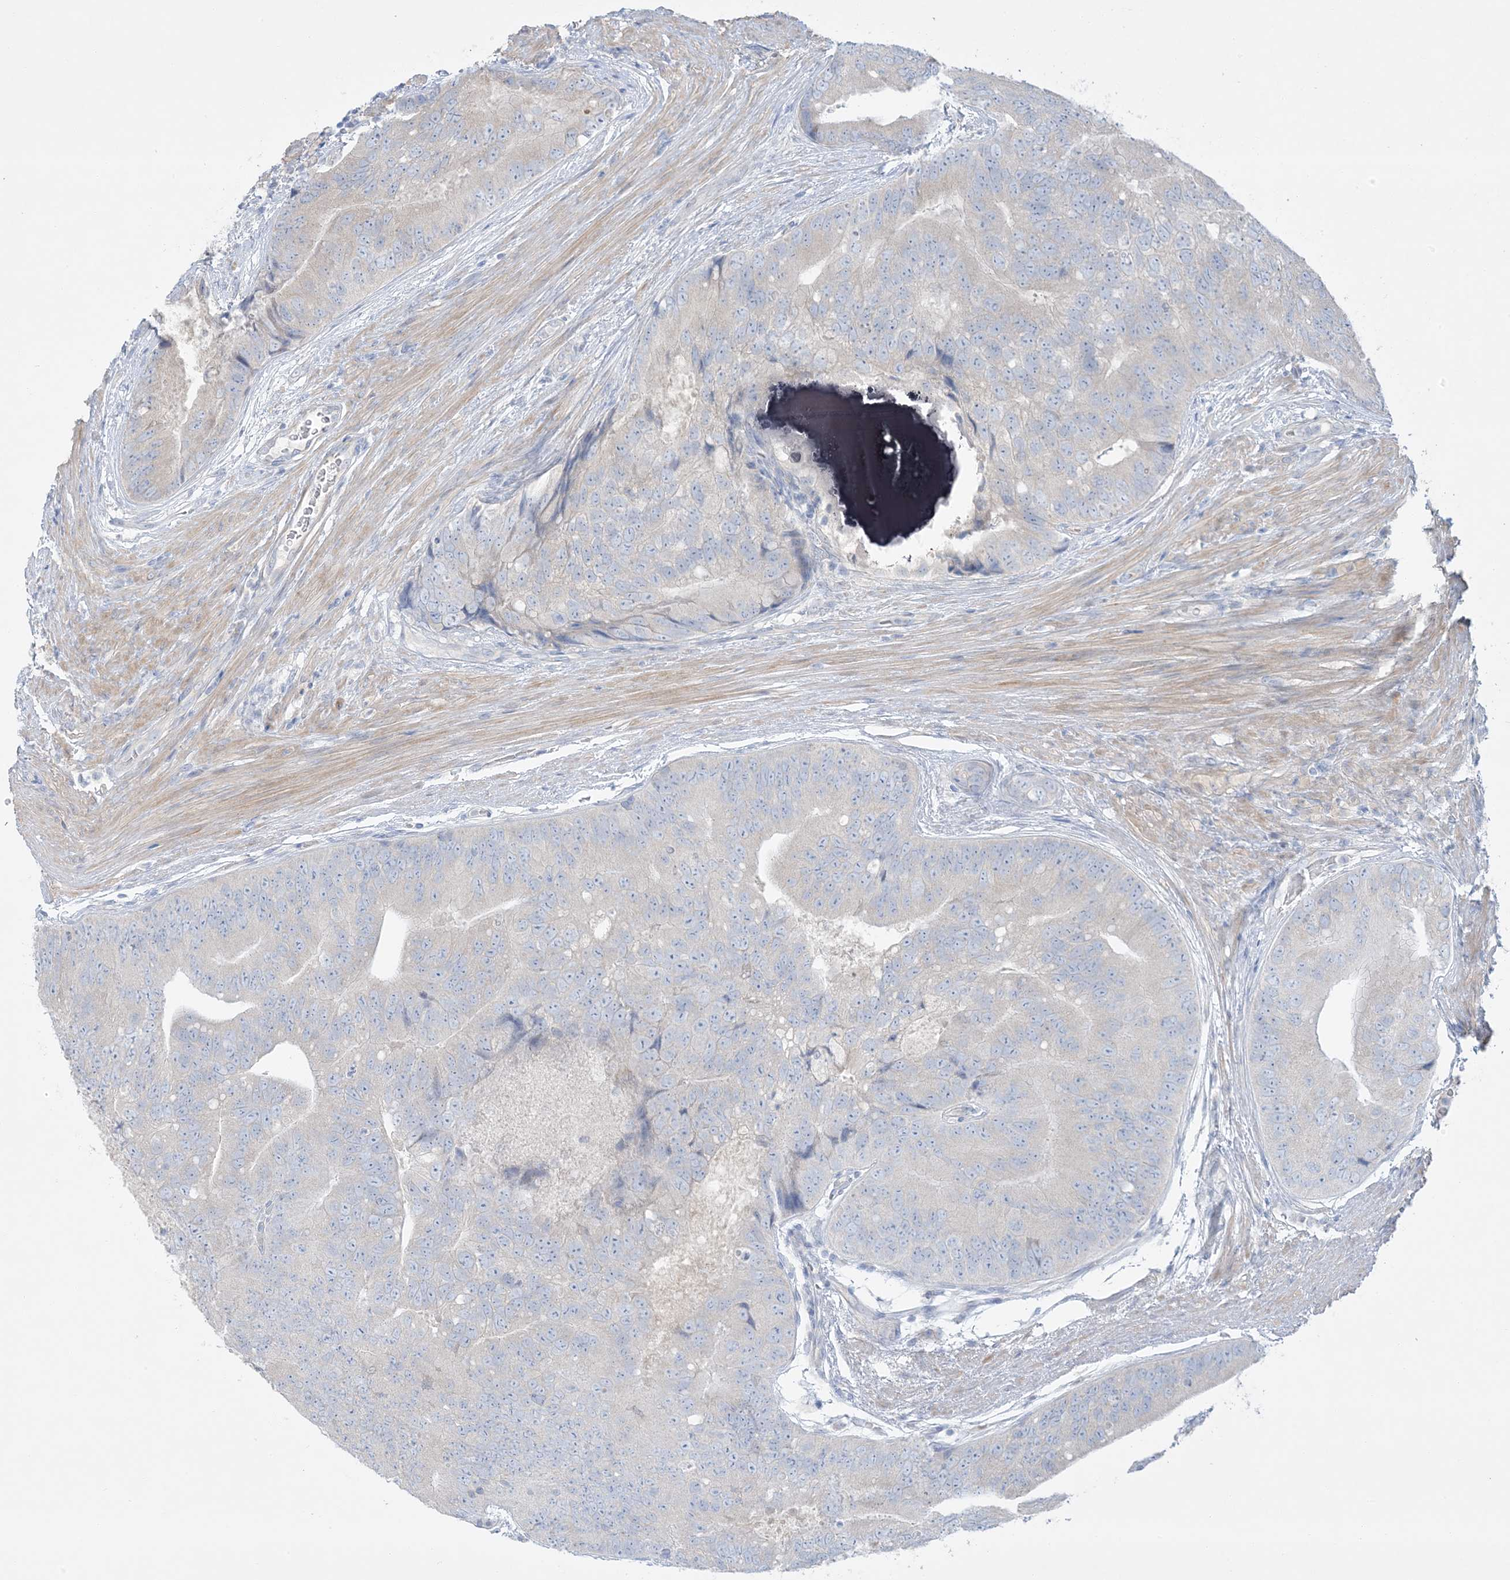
{"staining": {"intensity": "negative", "quantity": "none", "location": "none"}, "tissue": "prostate cancer", "cell_type": "Tumor cells", "image_type": "cancer", "snomed": [{"axis": "morphology", "description": "Adenocarcinoma, High grade"}, {"axis": "topography", "description": "Prostate"}], "caption": "This is an immunohistochemistry photomicrograph of human prostate high-grade adenocarcinoma. There is no staining in tumor cells.", "gene": "FAM184A", "patient": {"sex": "male", "age": 70}}